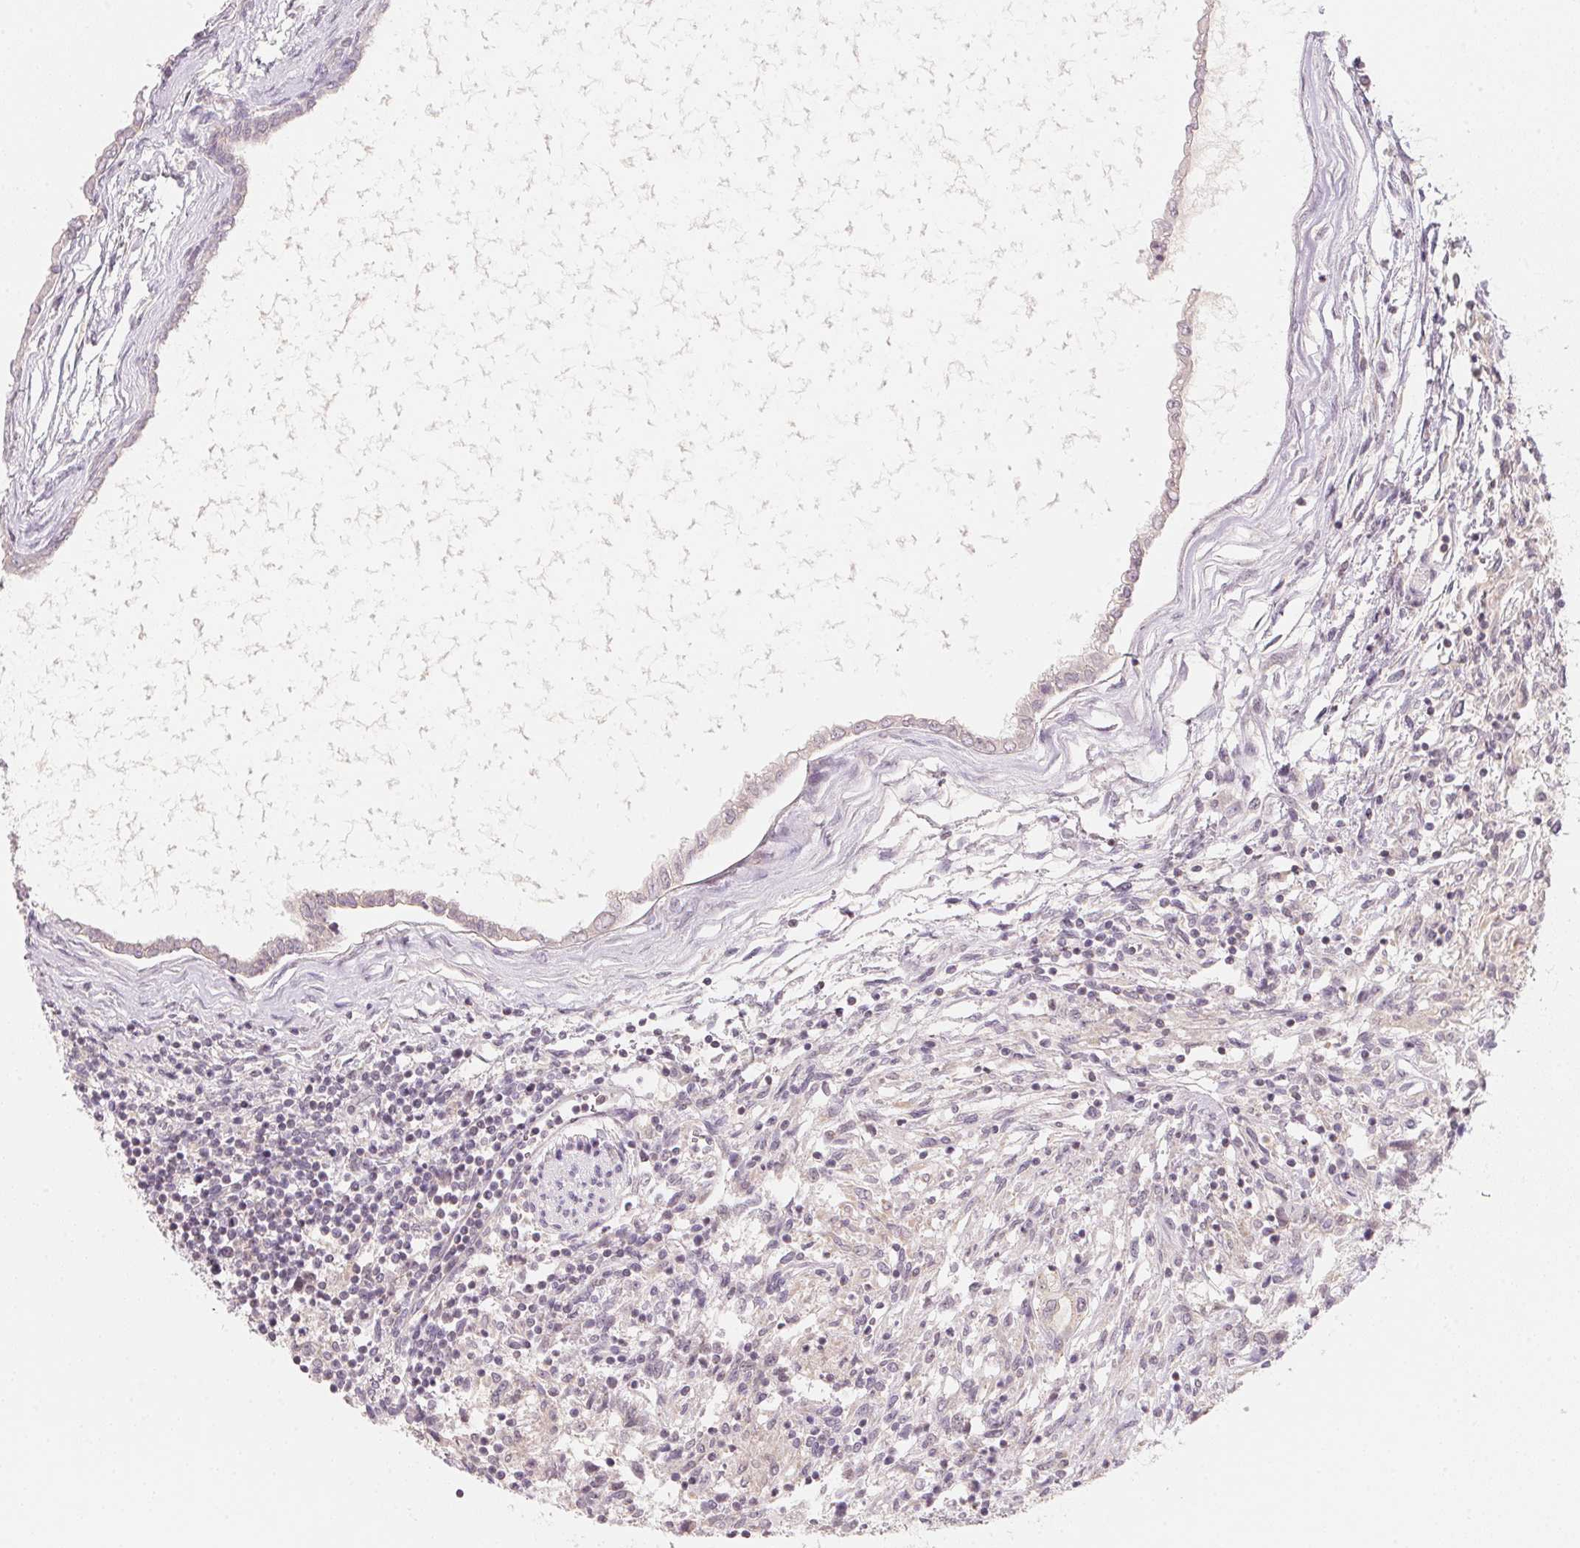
{"staining": {"intensity": "negative", "quantity": "none", "location": "none"}, "tissue": "testis cancer", "cell_type": "Tumor cells", "image_type": "cancer", "snomed": [{"axis": "morphology", "description": "Carcinoma, Embryonal, NOS"}, {"axis": "topography", "description": "Testis"}], "caption": "This is an immunohistochemistry (IHC) image of testis cancer (embryonal carcinoma). There is no positivity in tumor cells.", "gene": "ANKRD31", "patient": {"sex": "male", "age": 37}}